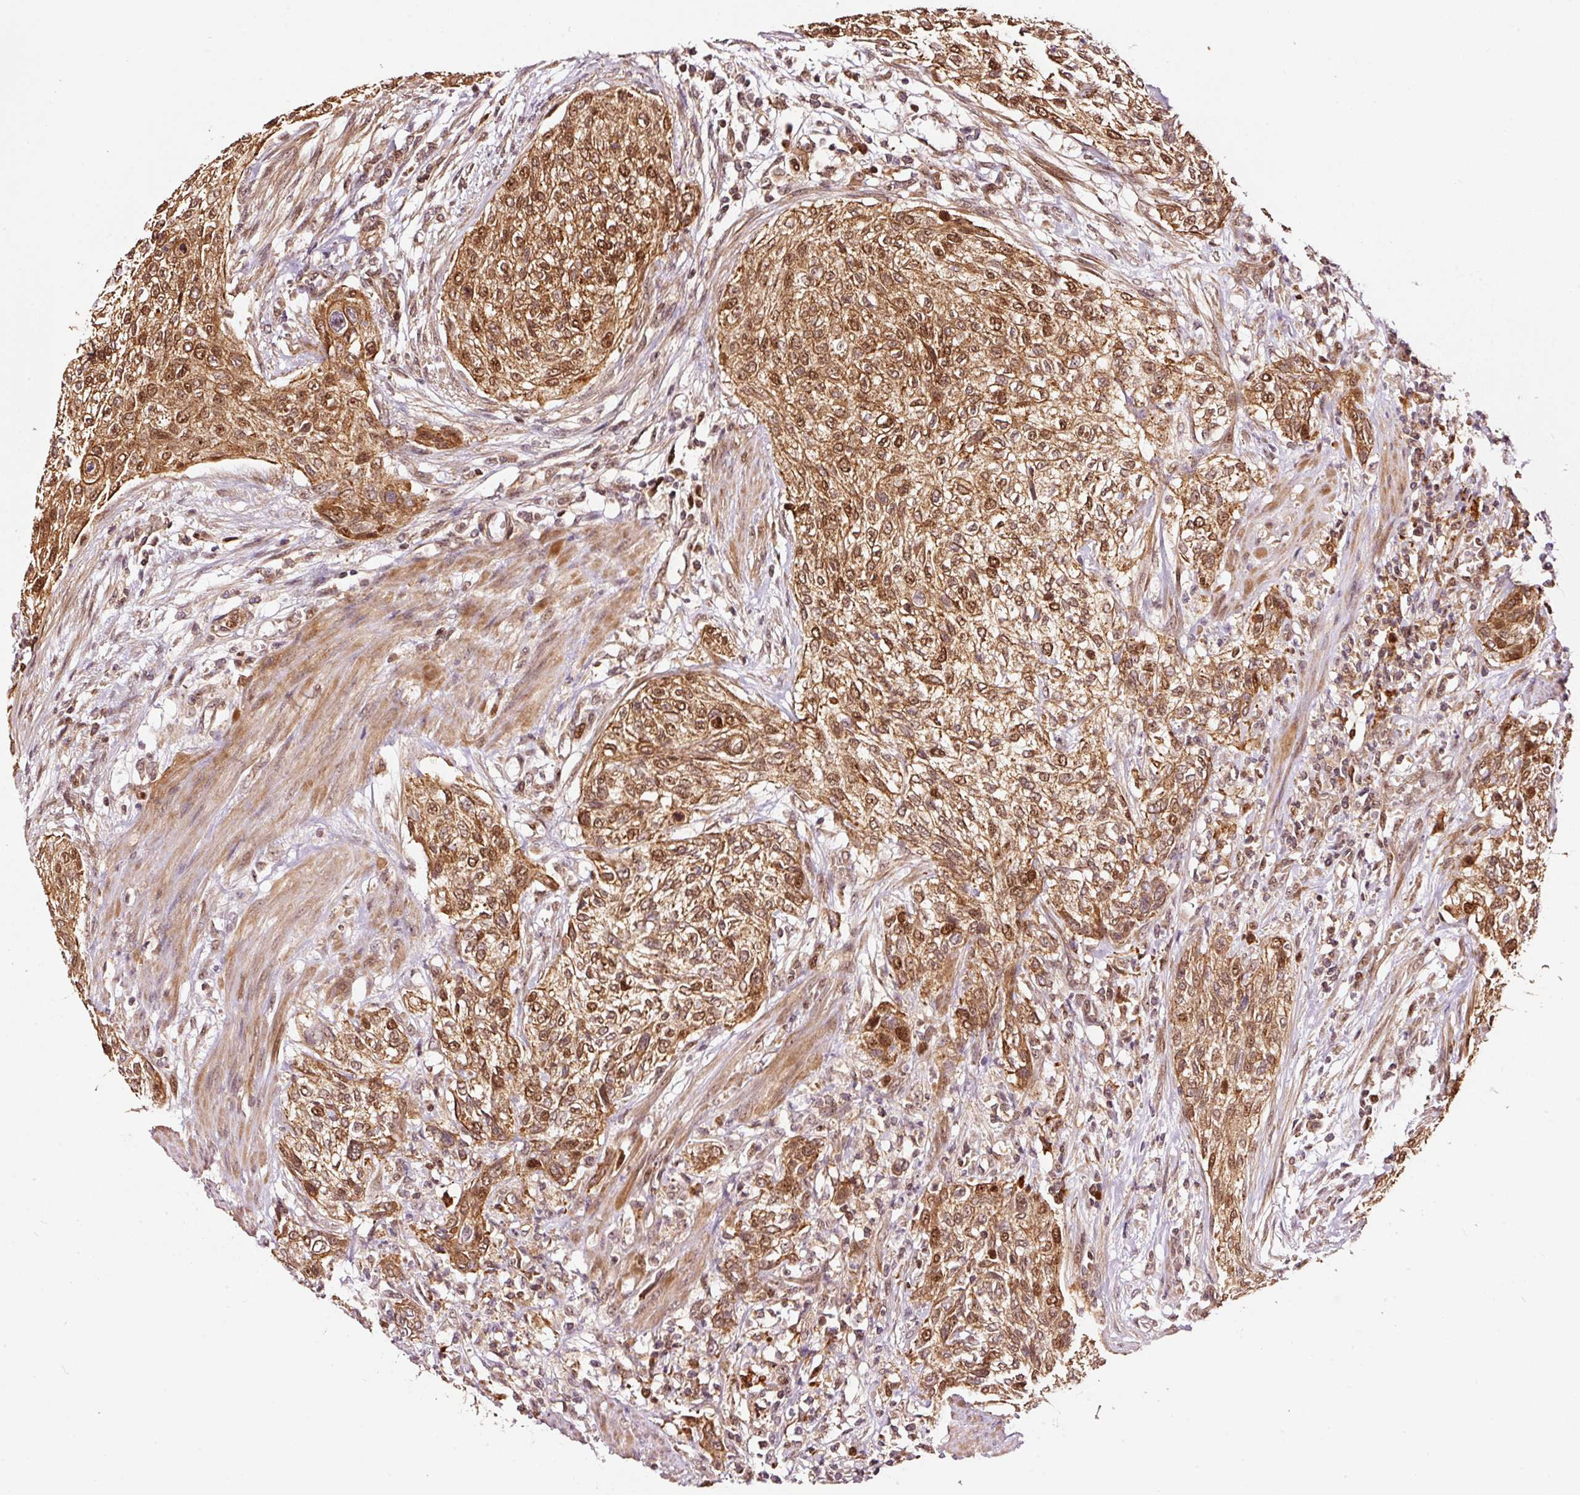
{"staining": {"intensity": "moderate", "quantity": ">75%", "location": "cytoplasmic/membranous,nuclear"}, "tissue": "urothelial cancer", "cell_type": "Tumor cells", "image_type": "cancer", "snomed": [{"axis": "morphology", "description": "Urothelial carcinoma, High grade"}, {"axis": "topography", "description": "Urinary bladder"}], "caption": "Immunohistochemical staining of high-grade urothelial carcinoma reveals medium levels of moderate cytoplasmic/membranous and nuclear protein staining in about >75% of tumor cells. The staining is performed using DAB brown chromogen to label protein expression. The nuclei are counter-stained blue using hematoxylin.", "gene": "RFC4", "patient": {"sex": "male", "age": 35}}